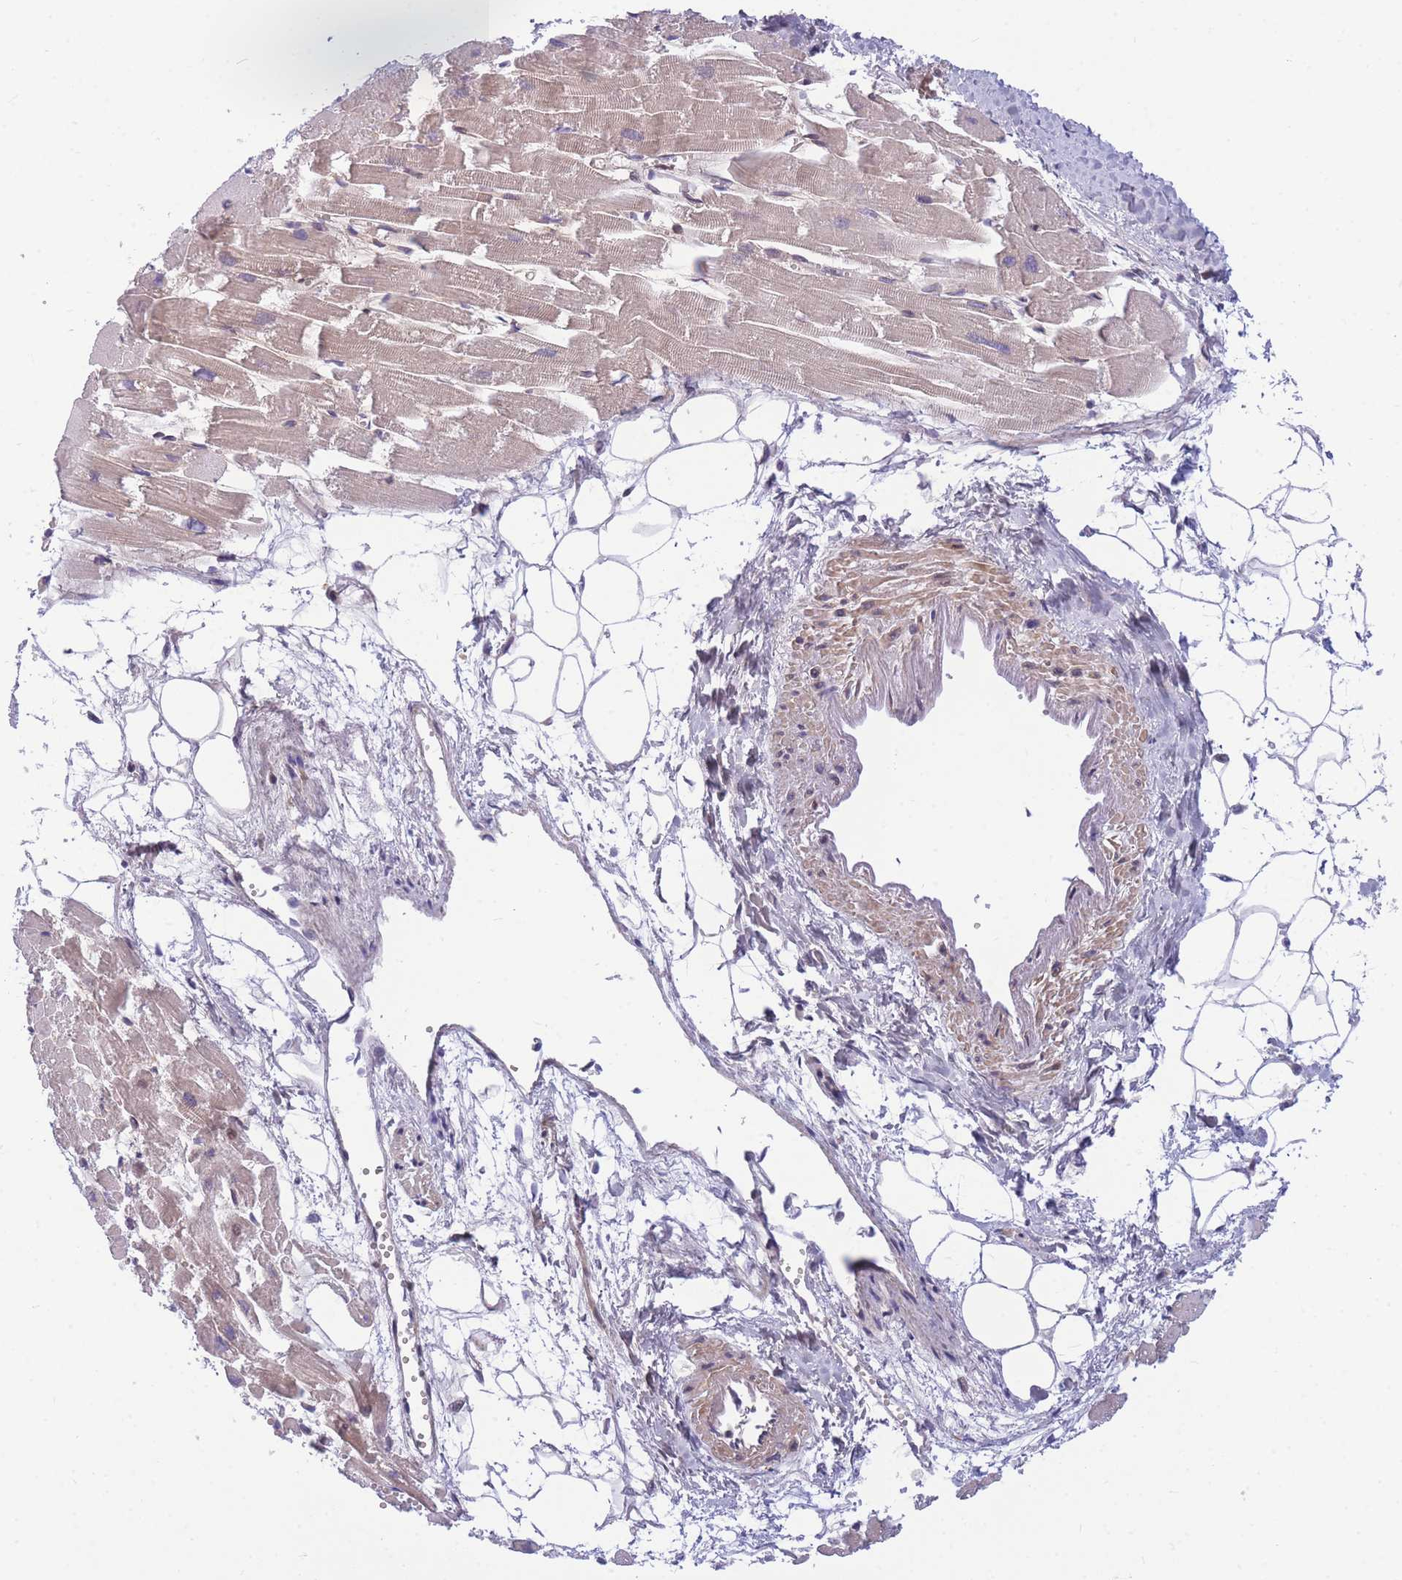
{"staining": {"intensity": "weak", "quantity": "25%-75%", "location": "cytoplasmic/membranous"}, "tissue": "heart muscle", "cell_type": "Cardiomyocytes", "image_type": "normal", "snomed": [{"axis": "morphology", "description": "Normal tissue, NOS"}, {"axis": "topography", "description": "Heart"}], "caption": "This photomicrograph demonstrates immunohistochemistry (IHC) staining of unremarkable heart muscle, with low weak cytoplasmic/membranous positivity in about 25%-75% of cardiomyocytes.", "gene": "CRACD", "patient": {"sex": "female", "age": 64}}